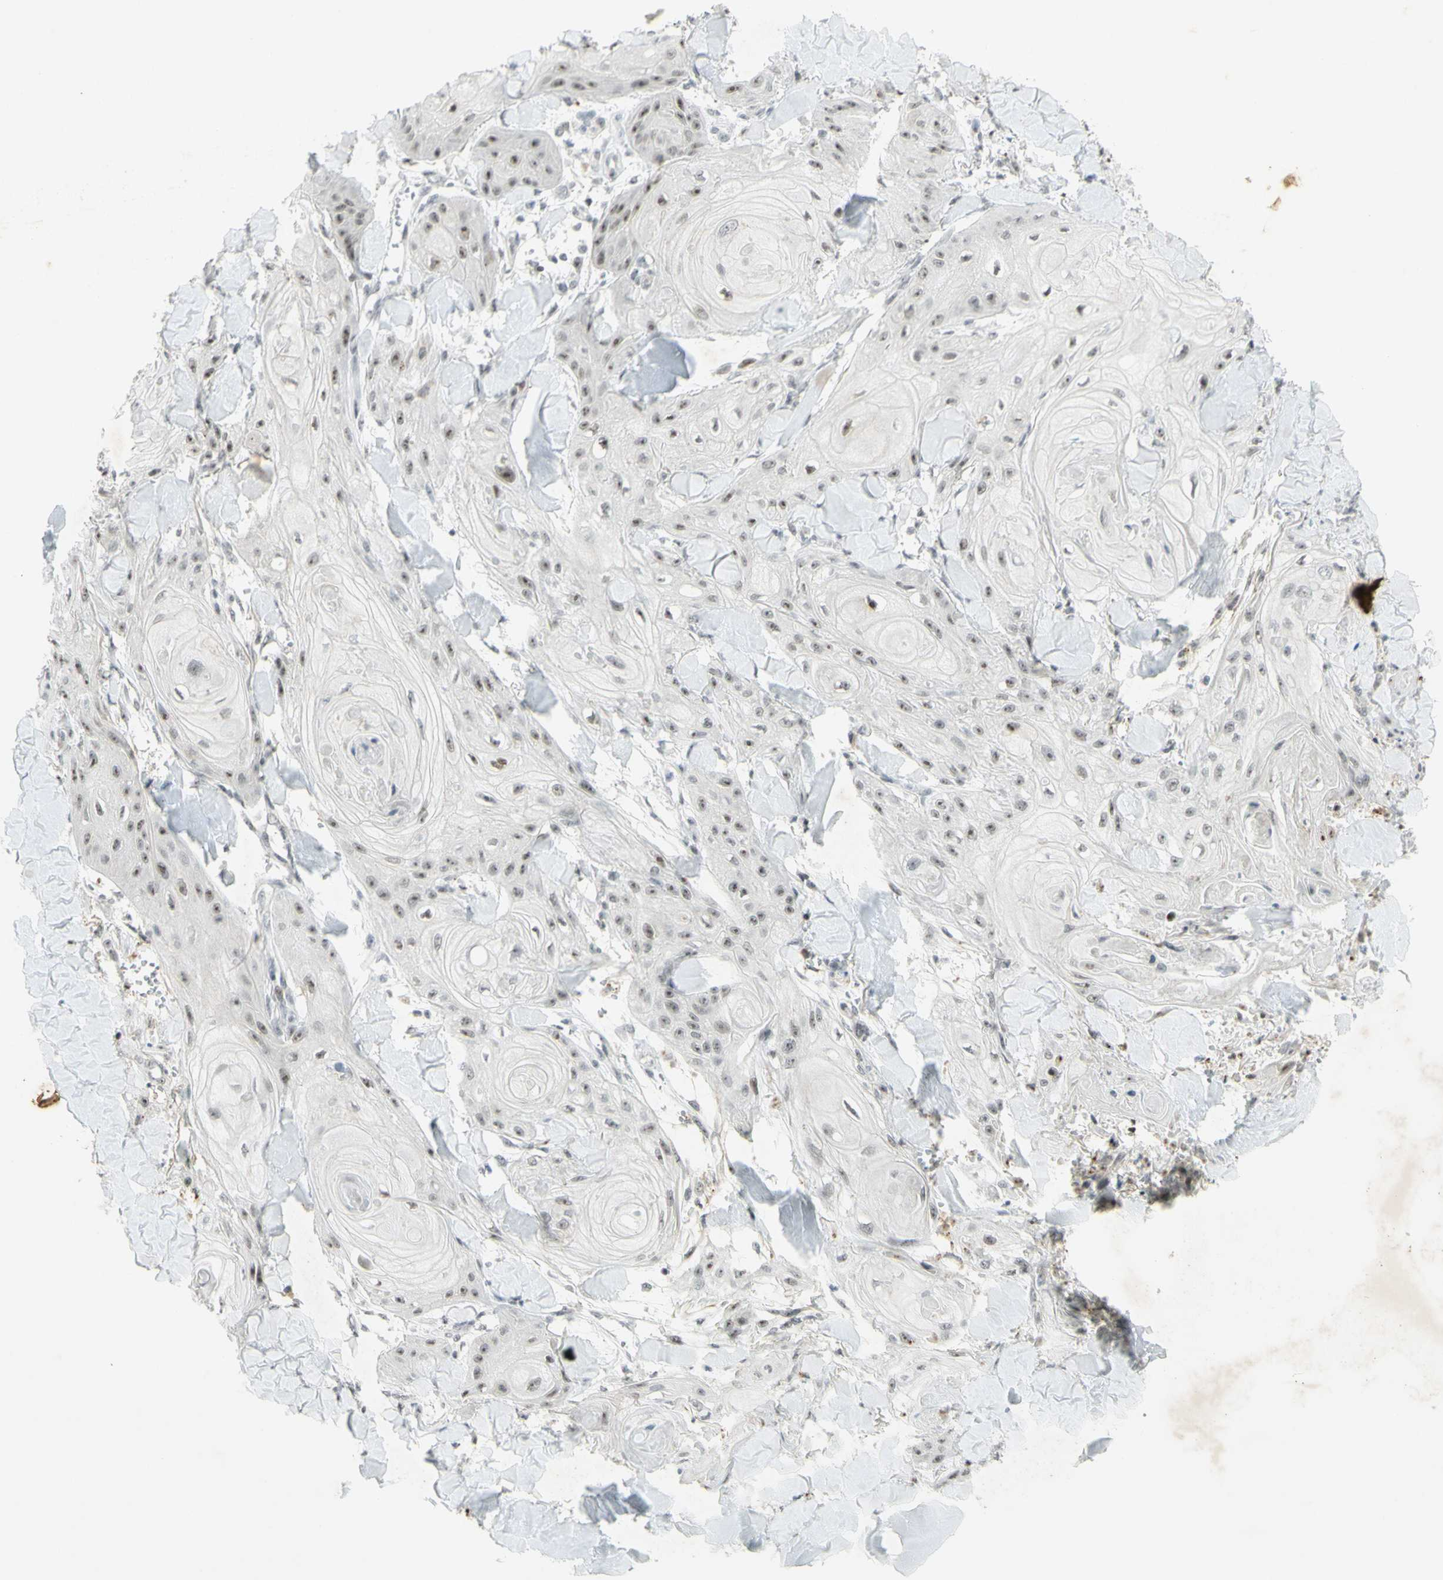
{"staining": {"intensity": "moderate", "quantity": ">75%", "location": "nuclear"}, "tissue": "skin cancer", "cell_type": "Tumor cells", "image_type": "cancer", "snomed": [{"axis": "morphology", "description": "Squamous cell carcinoma, NOS"}, {"axis": "topography", "description": "Skin"}], "caption": "Immunohistochemistry (IHC) histopathology image of neoplastic tissue: squamous cell carcinoma (skin) stained using IHC shows medium levels of moderate protein expression localized specifically in the nuclear of tumor cells, appearing as a nuclear brown color.", "gene": "IRF1", "patient": {"sex": "male", "age": 74}}